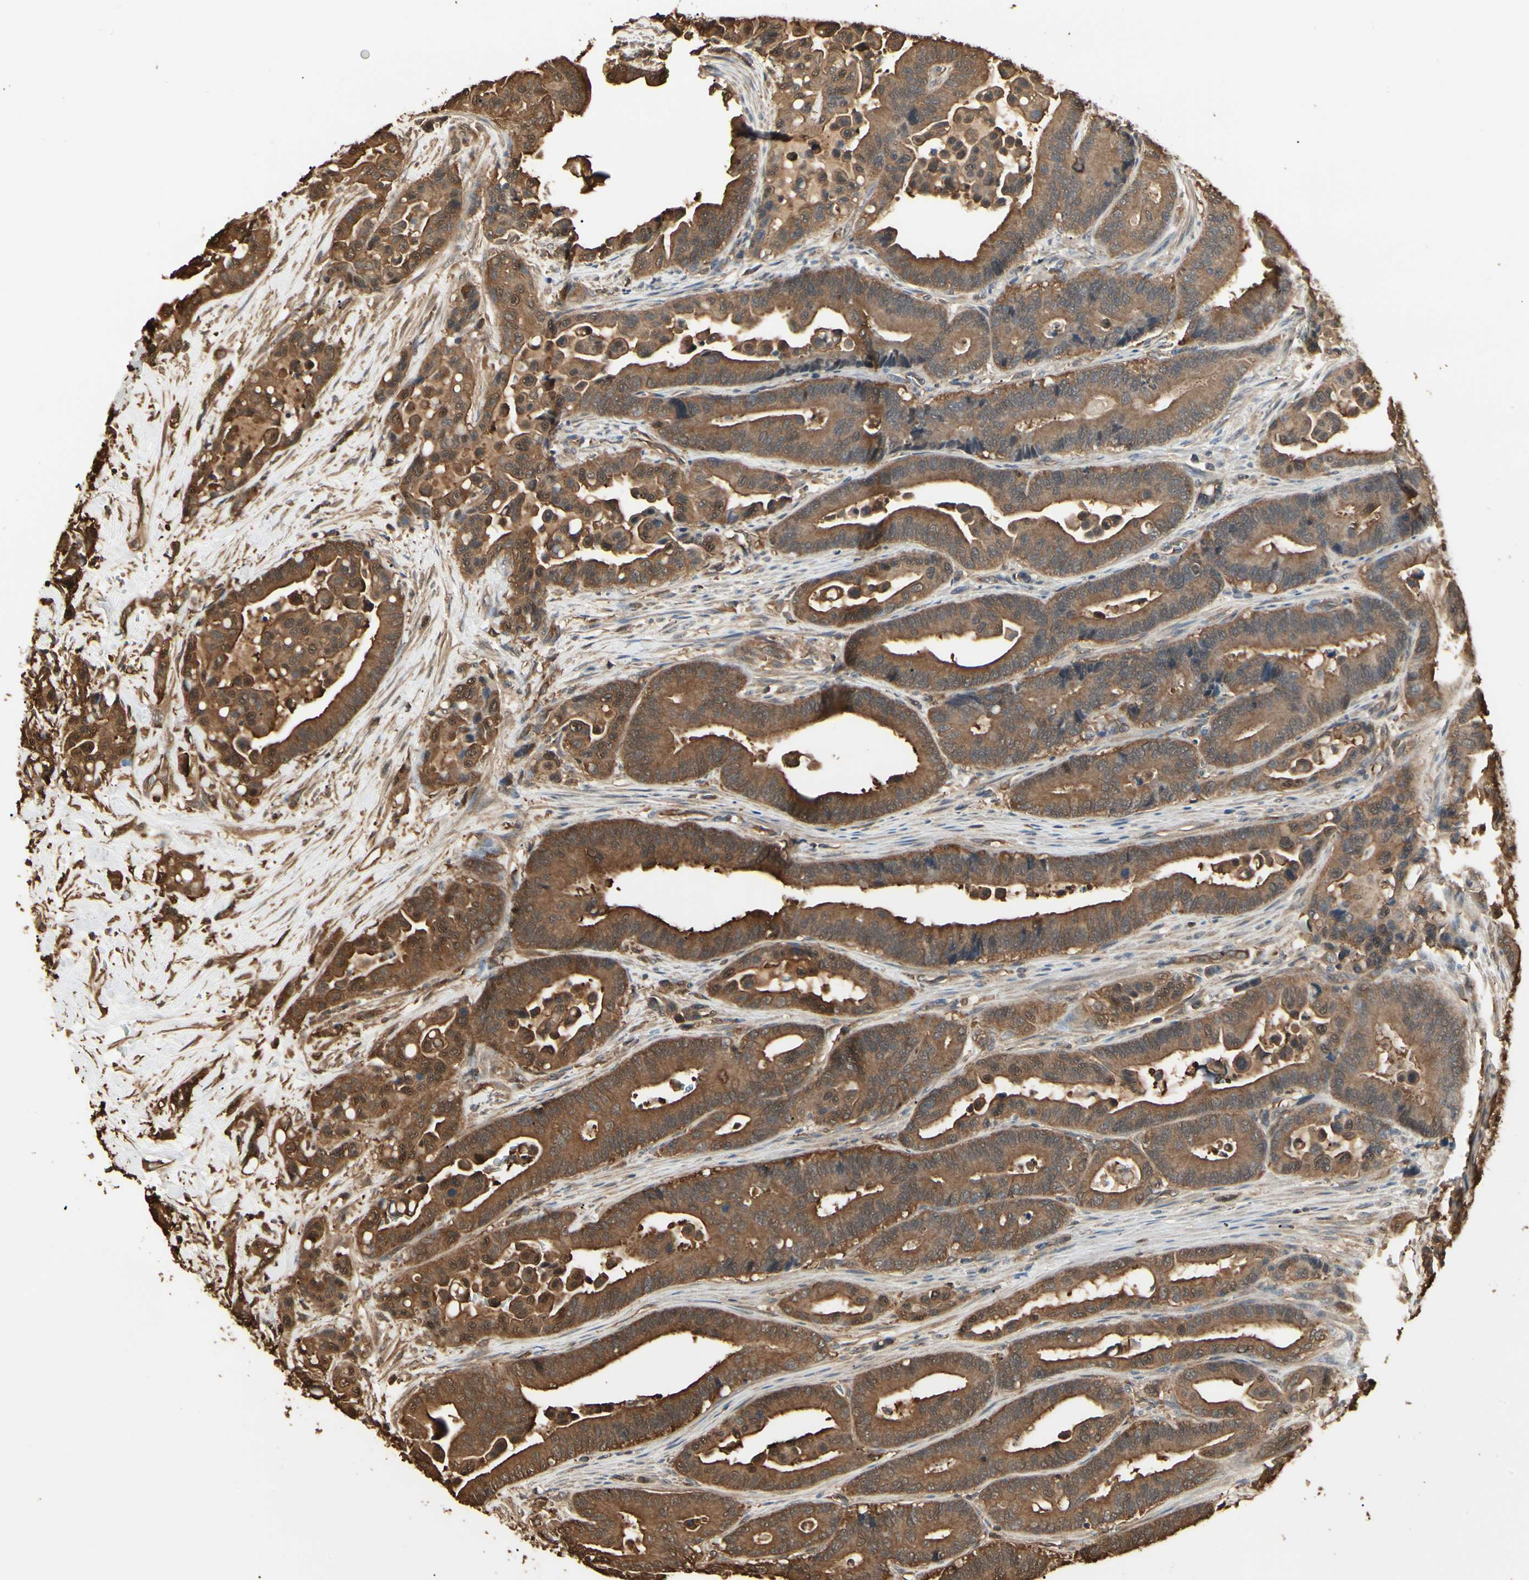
{"staining": {"intensity": "strong", "quantity": ">75%", "location": "cytoplasmic/membranous,nuclear"}, "tissue": "colorectal cancer", "cell_type": "Tumor cells", "image_type": "cancer", "snomed": [{"axis": "morphology", "description": "Normal tissue, NOS"}, {"axis": "morphology", "description": "Adenocarcinoma, NOS"}, {"axis": "topography", "description": "Colon"}], "caption": "Immunohistochemical staining of colorectal cancer reveals high levels of strong cytoplasmic/membranous and nuclear protein positivity in approximately >75% of tumor cells.", "gene": "YWHAE", "patient": {"sex": "male", "age": 82}}